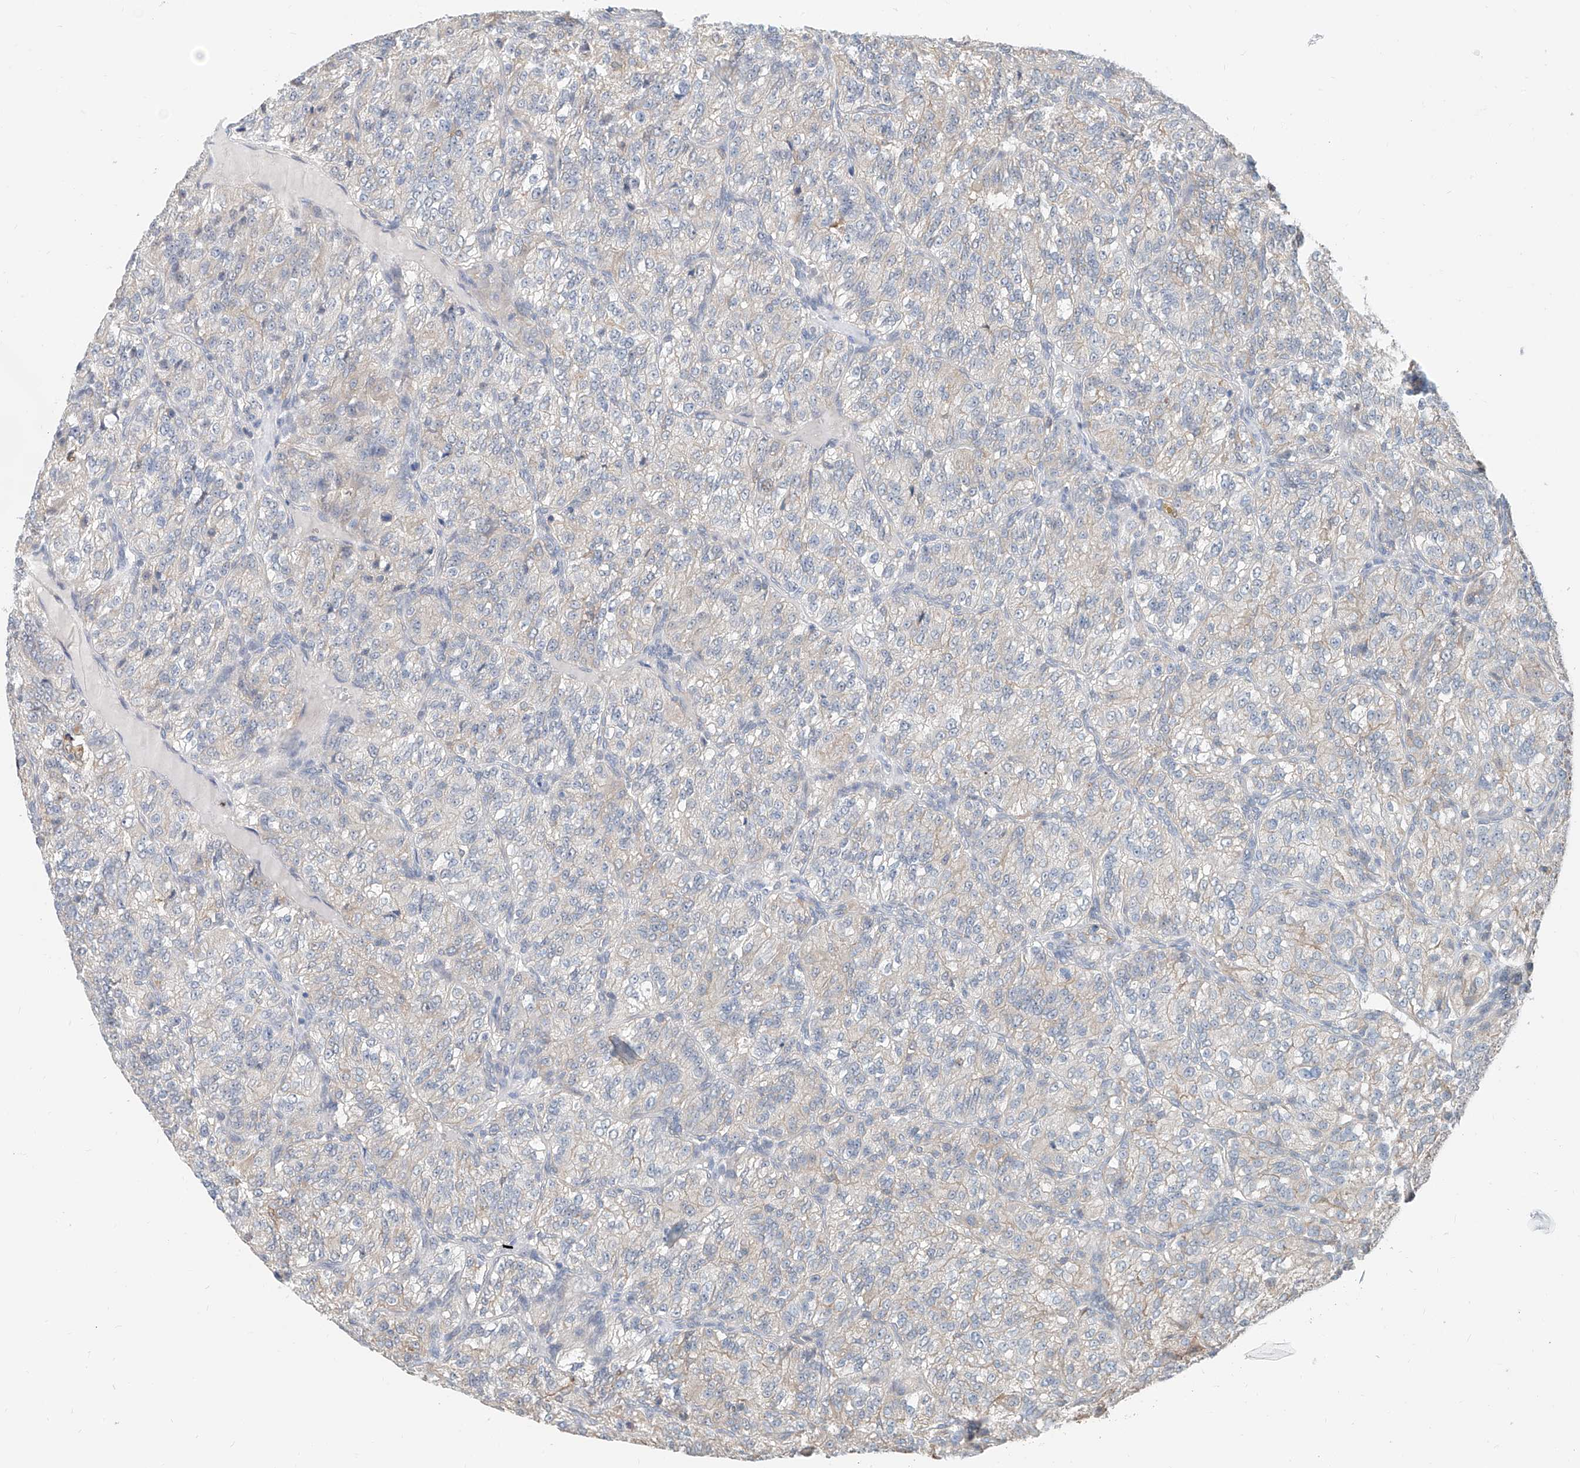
{"staining": {"intensity": "negative", "quantity": "none", "location": "none"}, "tissue": "renal cancer", "cell_type": "Tumor cells", "image_type": "cancer", "snomed": [{"axis": "morphology", "description": "Adenocarcinoma, NOS"}, {"axis": "topography", "description": "Kidney"}], "caption": "An image of human renal cancer (adenocarcinoma) is negative for staining in tumor cells. (DAB immunohistochemistry (IHC) visualized using brightfield microscopy, high magnification).", "gene": "KCNK10", "patient": {"sex": "female", "age": 63}}